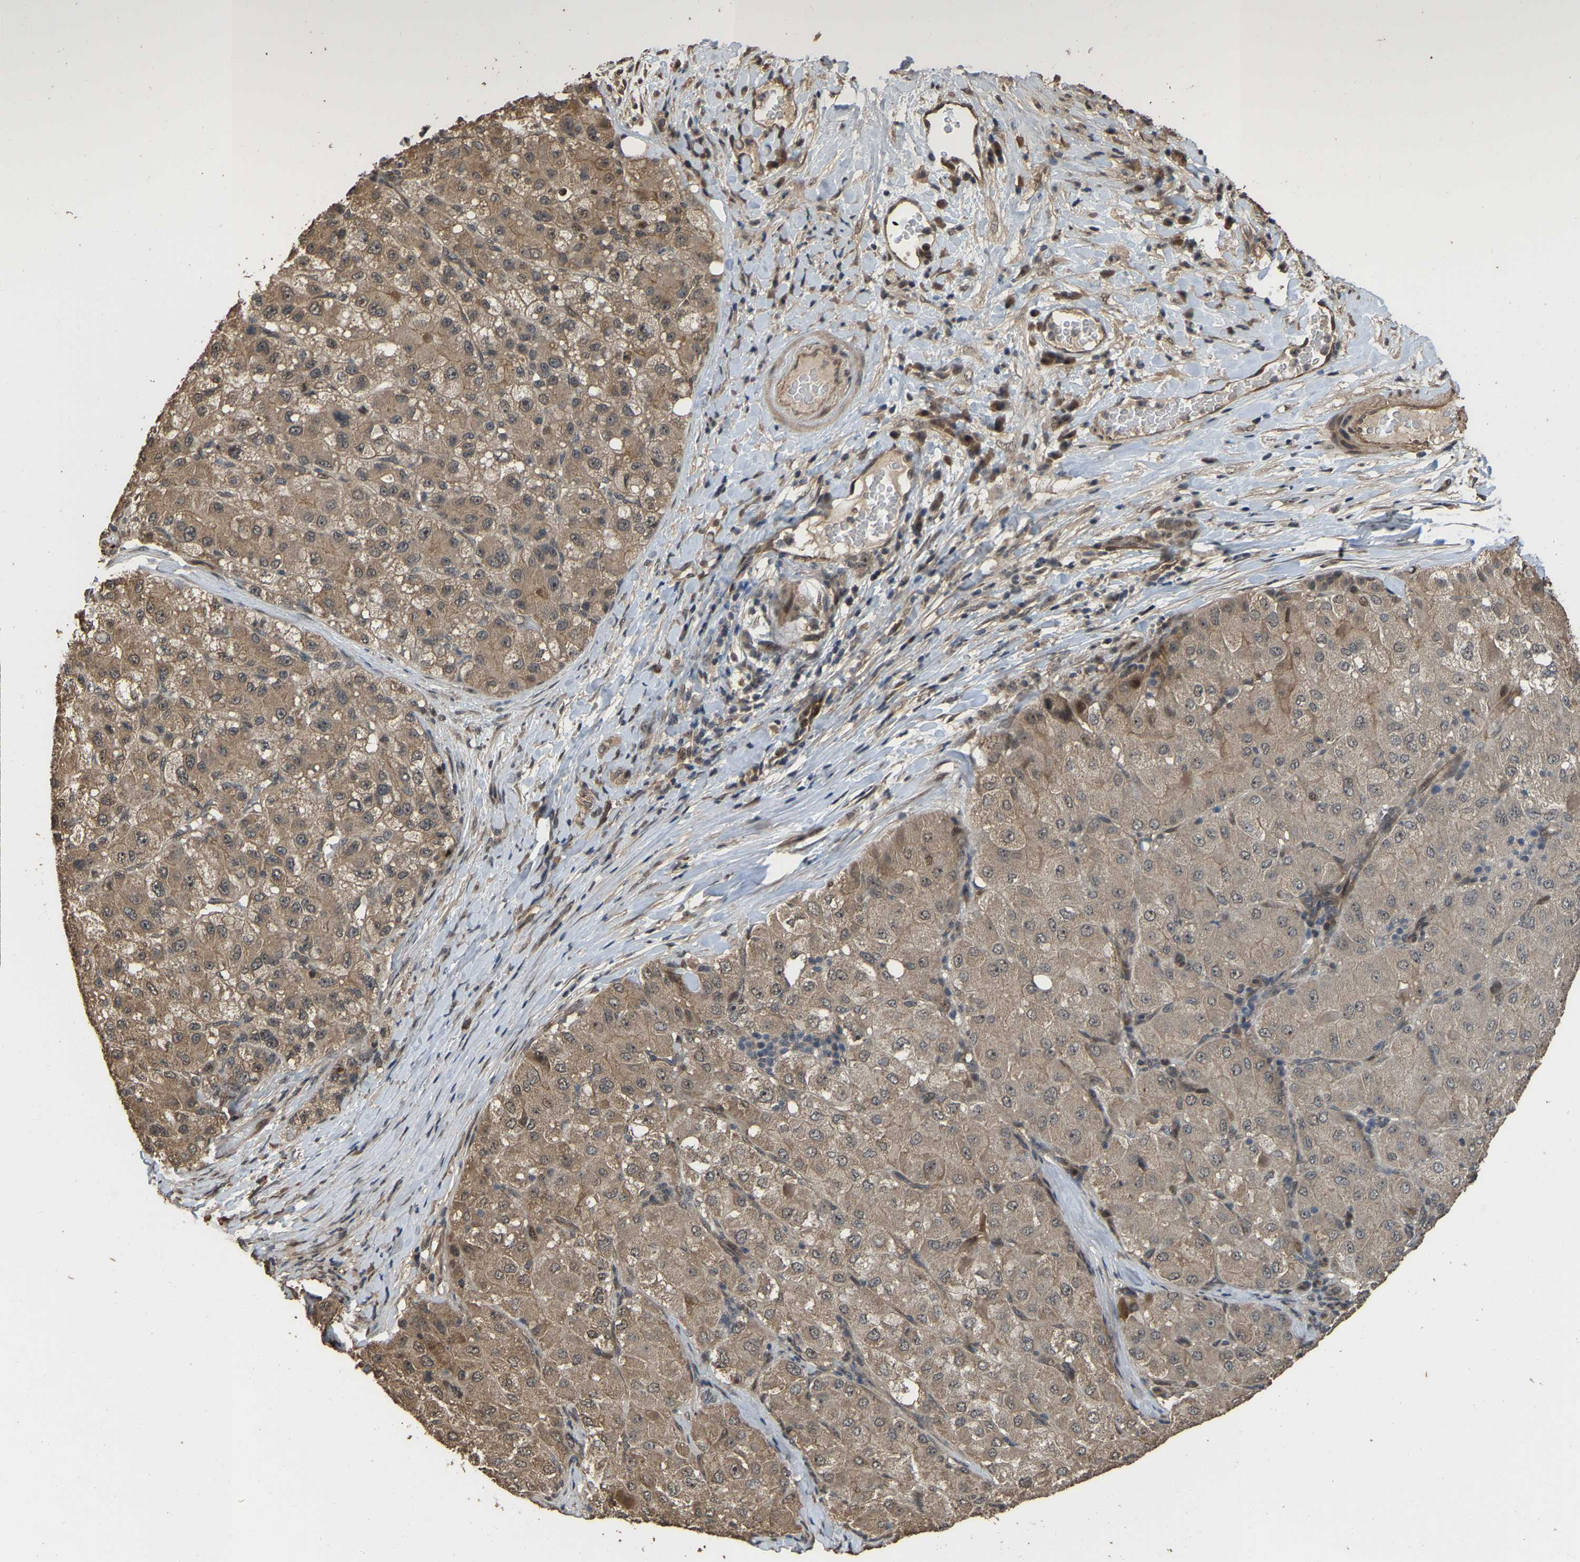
{"staining": {"intensity": "moderate", "quantity": ">75%", "location": "cytoplasmic/membranous"}, "tissue": "liver cancer", "cell_type": "Tumor cells", "image_type": "cancer", "snomed": [{"axis": "morphology", "description": "Carcinoma, Hepatocellular, NOS"}, {"axis": "topography", "description": "Liver"}], "caption": "Brown immunohistochemical staining in liver cancer exhibits moderate cytoplasmic/membranous positivity in approximately >75% of tumor cells.", "gene": "ARHGAP23", "patient": {"sex": "male", "age": 80}}